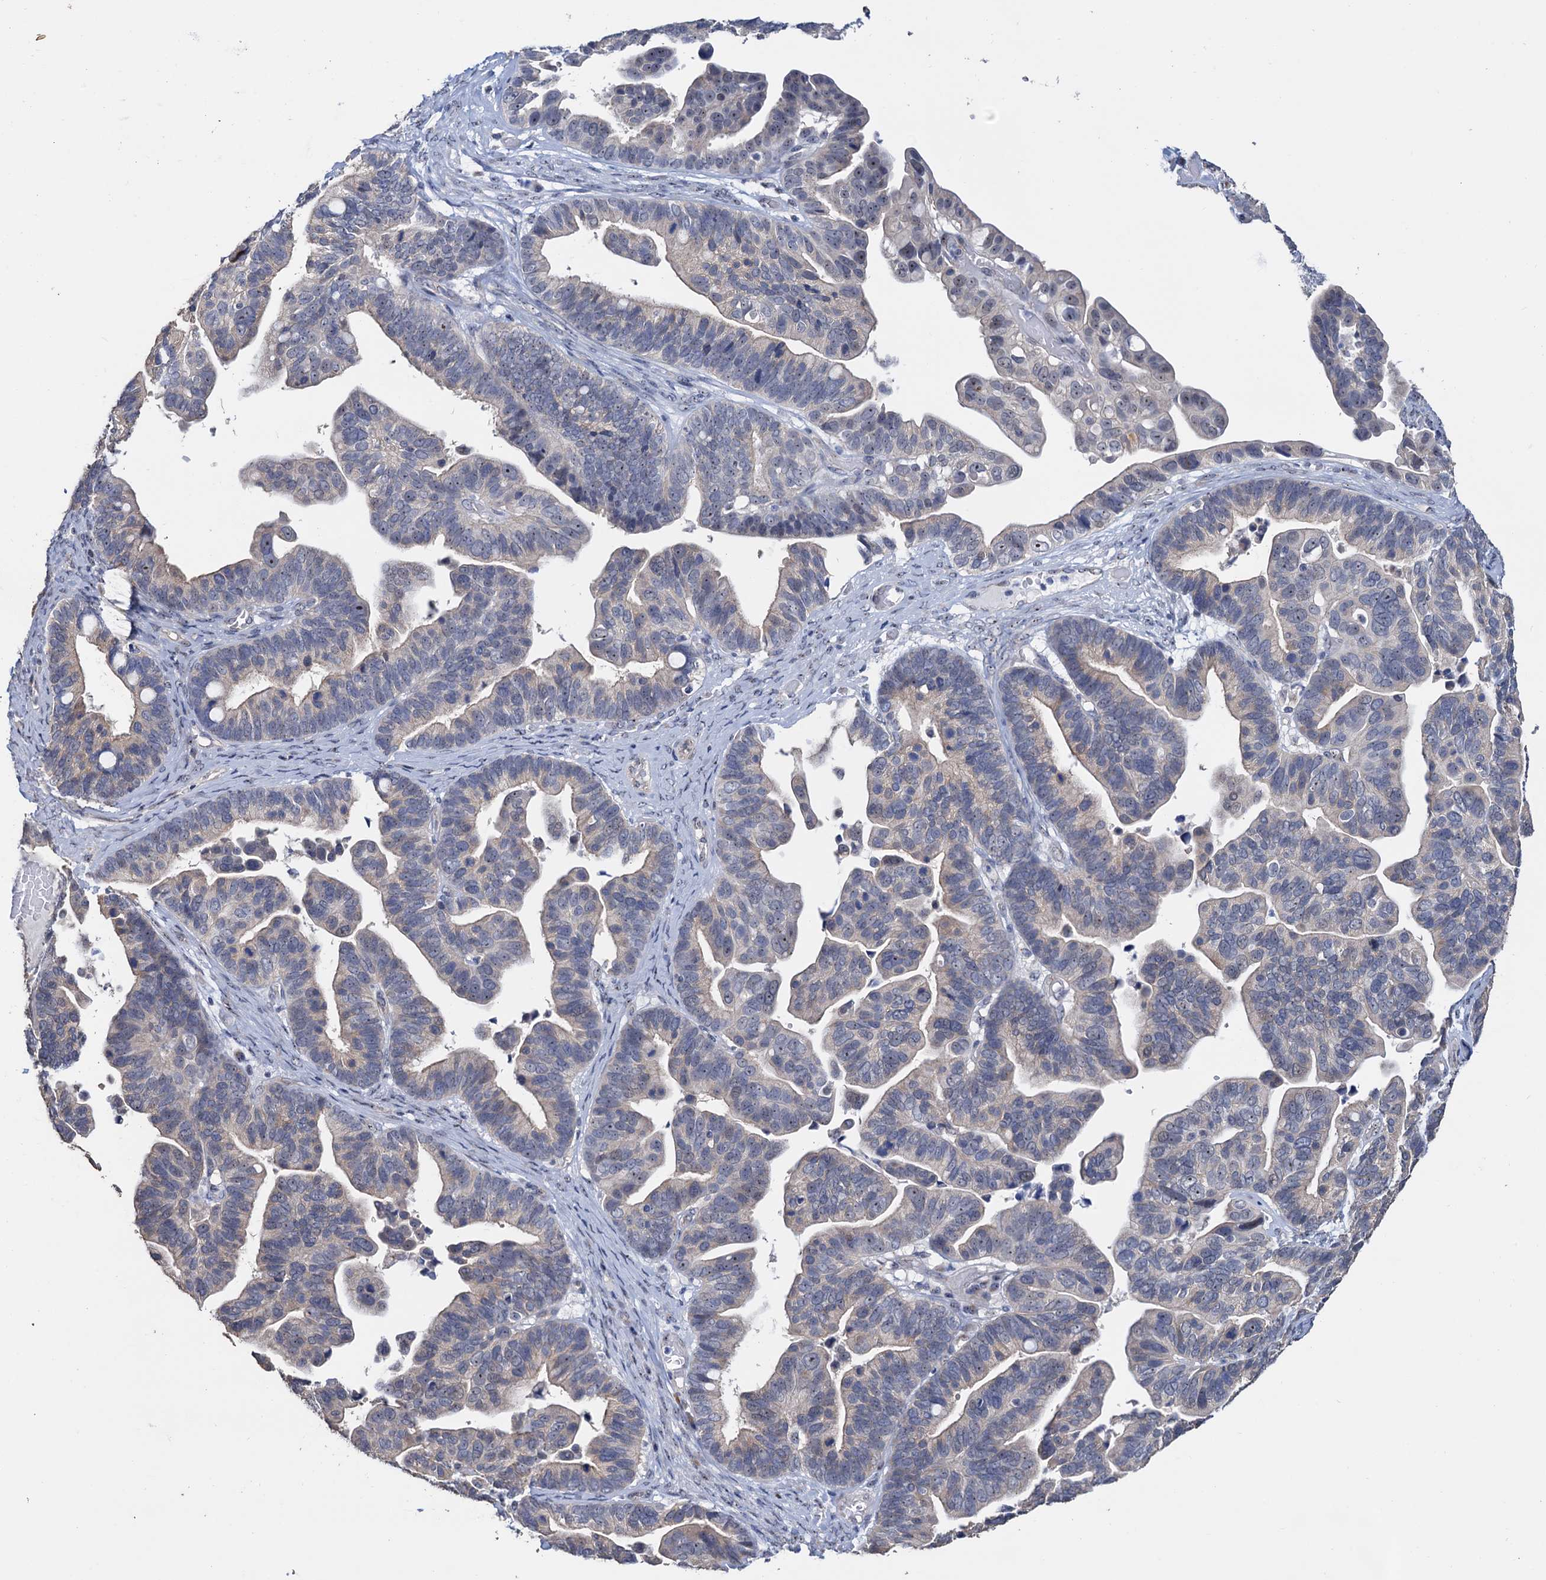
{"staining": {"intensity": "weak", "quantity": "<25%", "location": "nuclear"}, "tissue": "ovarian cancer", "cell_type": "Tumor cells", "image_type": "cancer", "snomed": [{"axis": "morphology", "description": "Cystadenocarcinoma, serous, NOS"}, {"axis": "topography", "description": "Ovary"}], "caption": "A micrograph of ovarian serous cystadenocarcinoma stained for a protein reveals no brown staining in tumor cells. (DAB (3,3'-diaminobenzidine) IHC, high magnification).", "gene": "C2CD3", "patient": {"sex": "female", "age": 56}}